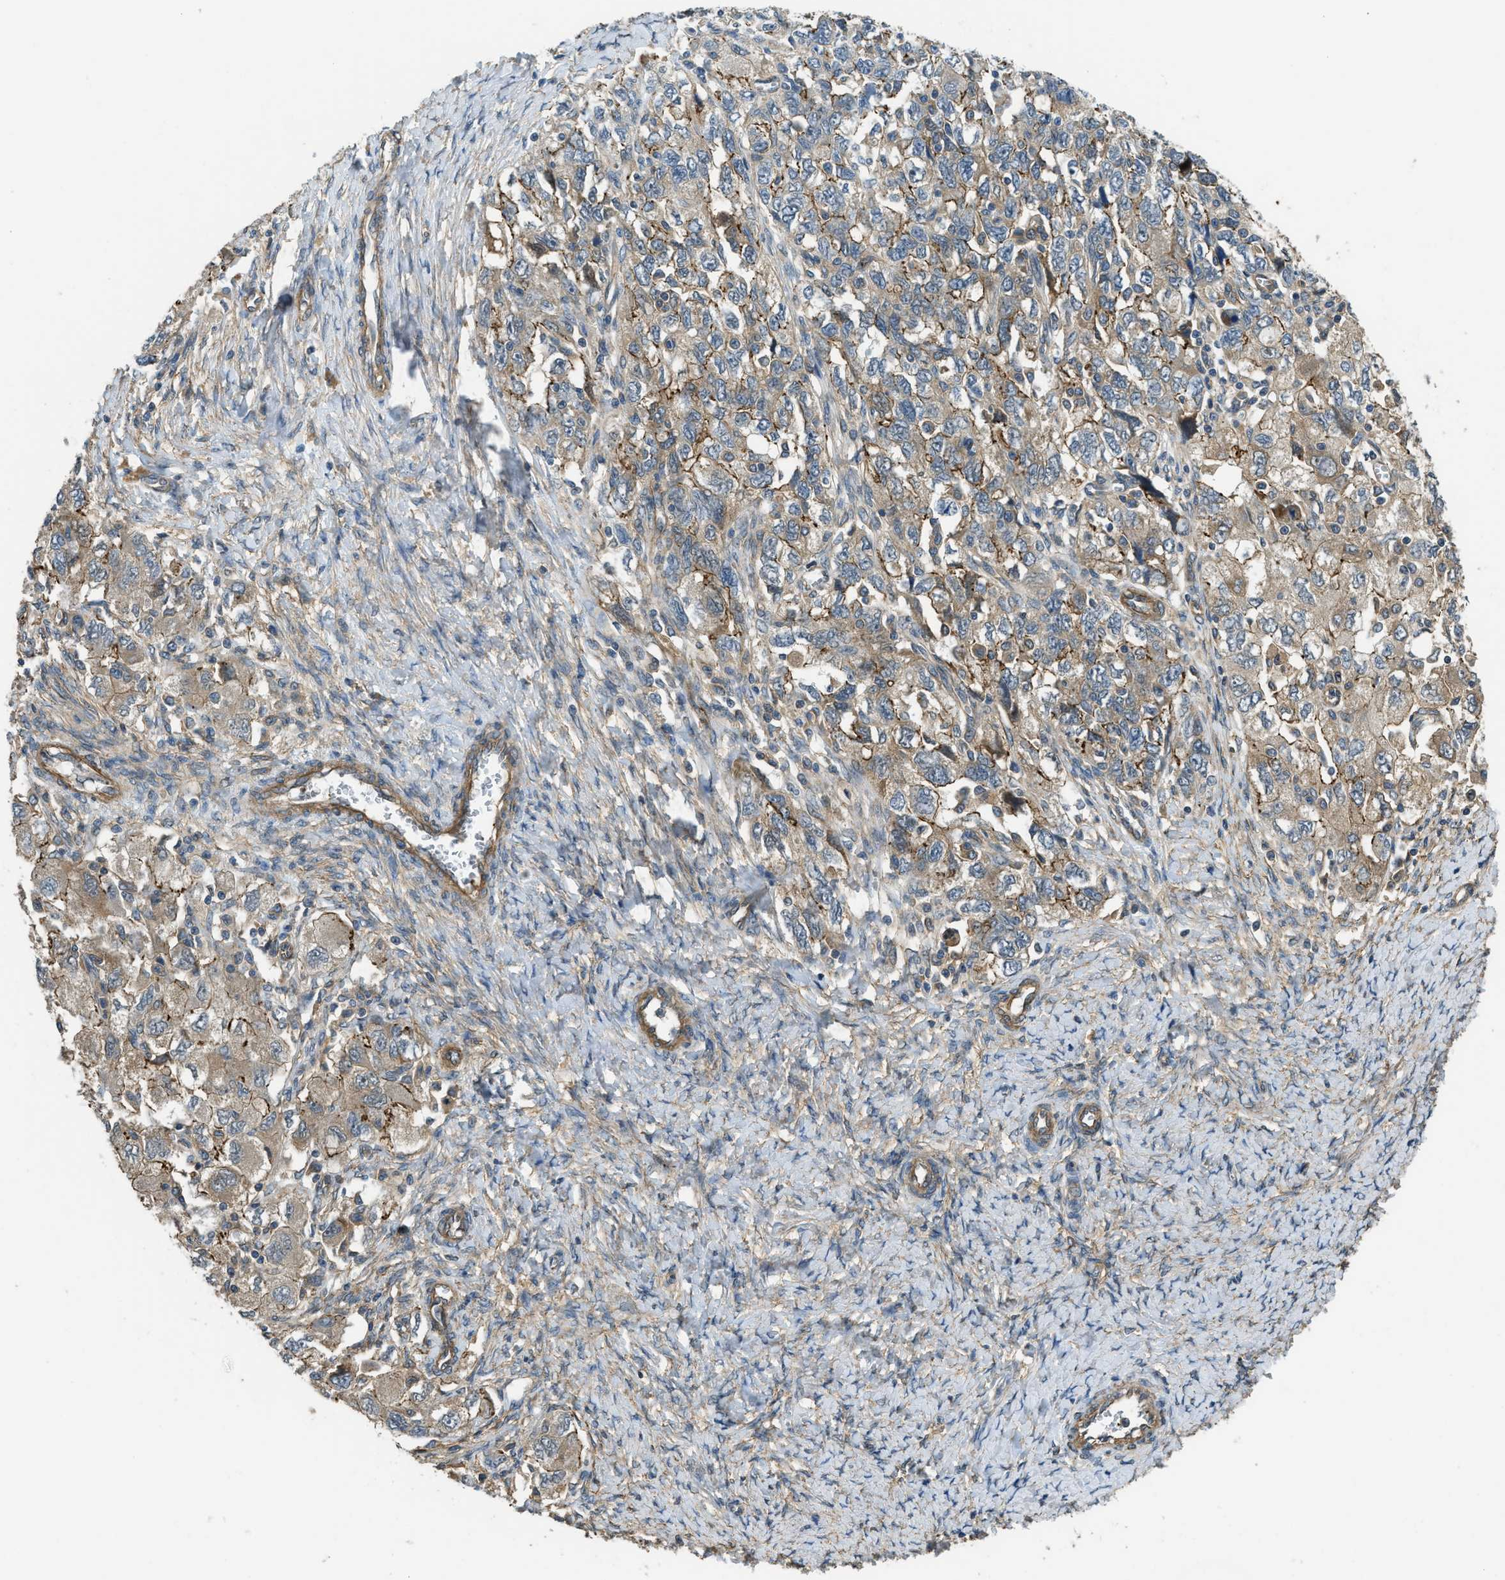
{"staining": {"intensity": "weak", "quantity": ">75%", "location": "cytoplasmic/membranous"}, "tissue": "ovarian cancer", "cell_type": "Tumor cells", "image_type": "cancer", "snomed": [{"axis": "morphology", "description": "Carcinoma, NOS"}, {"axis": "morphology", "description": "Cystadenocarcinoma, serous, NOS"}, {"axis": "topography", "description": "Ovary"}], "caption": "The image reveals staining of ovarian cancer (serous cystadenocarcinoma), revealing weak cytoplasmic/membranous protein positivity (brown color) within tumor cells. (IHC, brightfield microscopy, high magnification).", "gene": "CGN", "patient": {"sex": "female", "age": 69}}